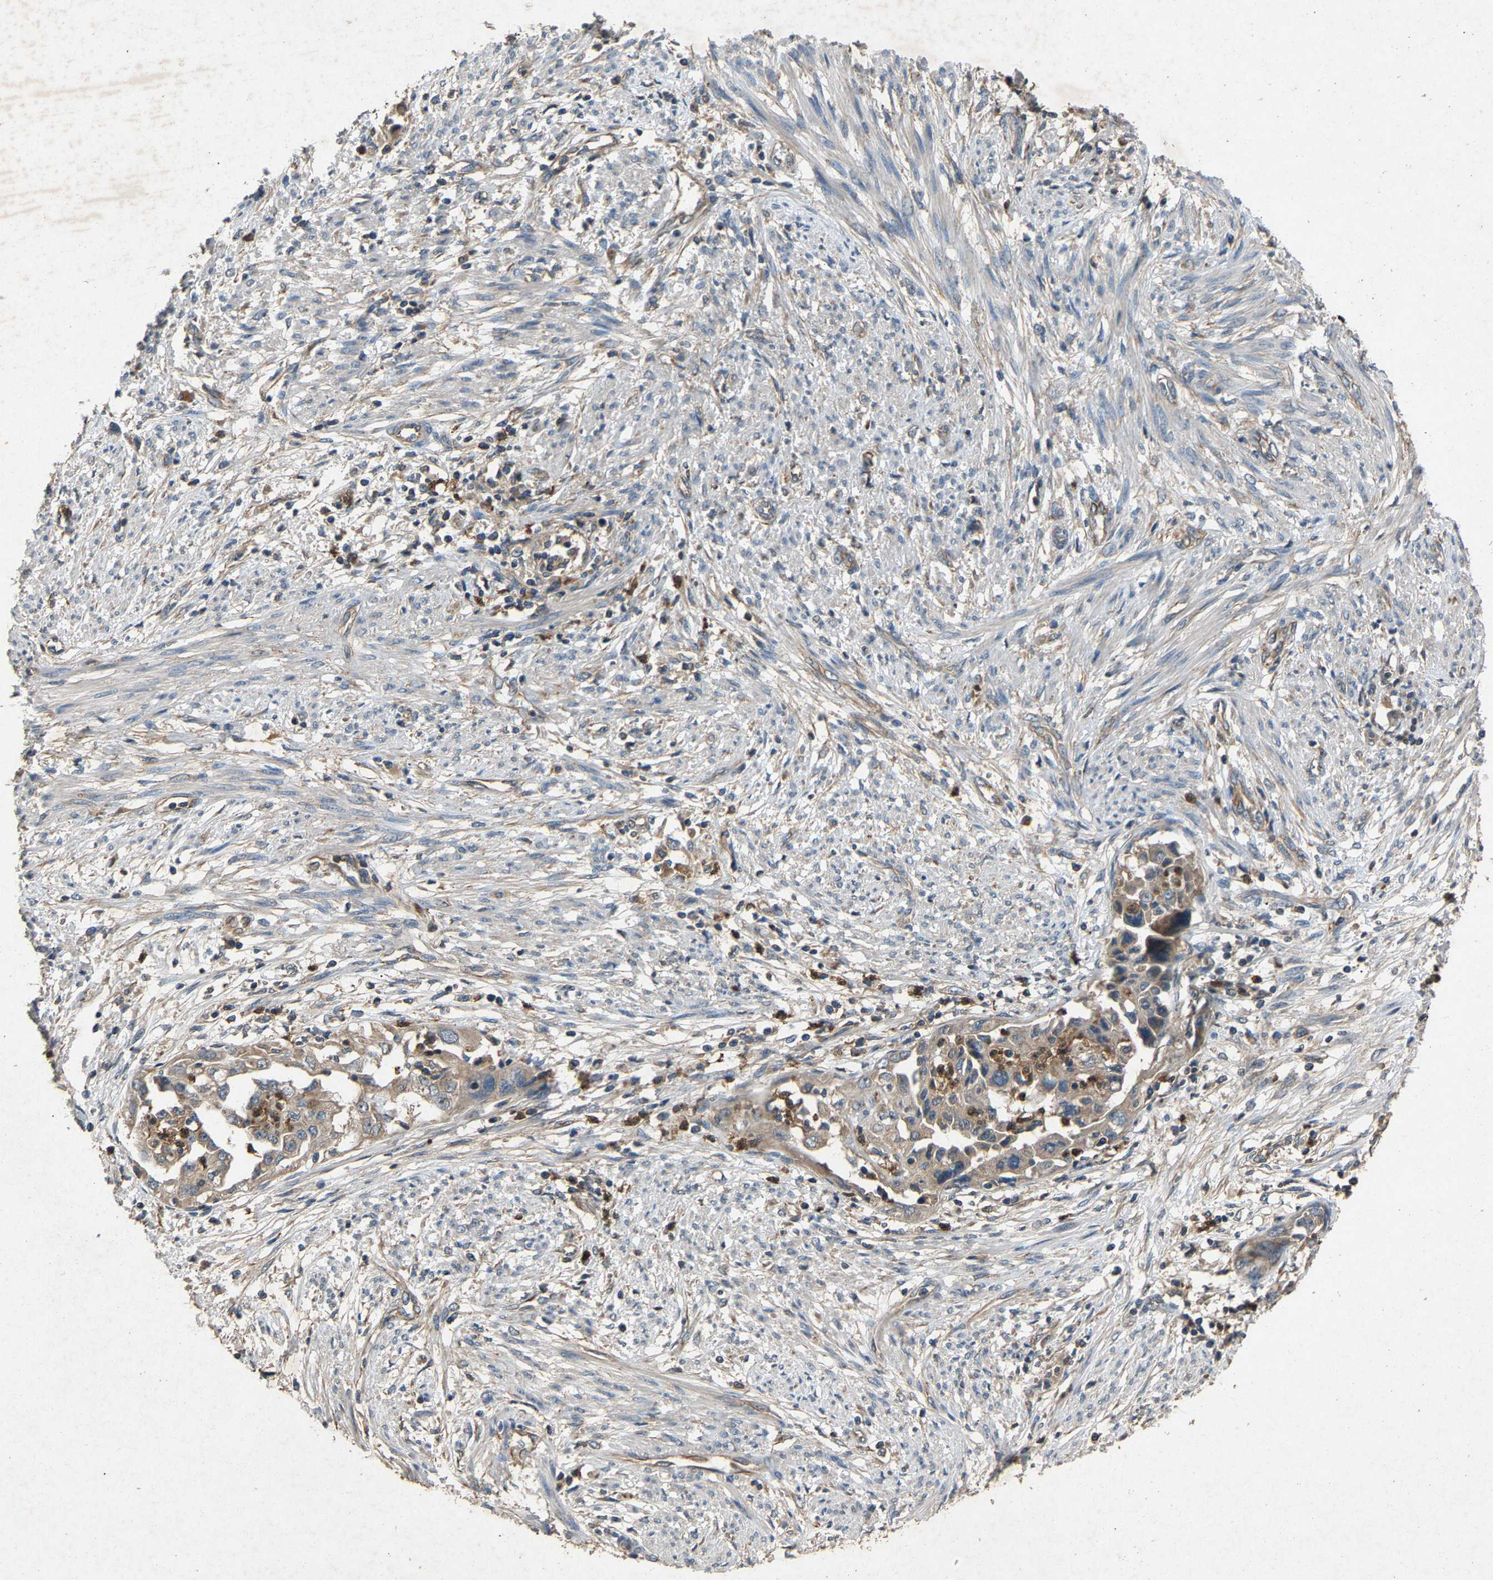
{"staining": {"intensity": "weak", "quantity": ">75%", "location": "cytoplasmic/membranous"}, "tissue": "endometrial cancer", "cell_type": "Tumor cells", "image_type": "cancer", "snomed": [{"axis": "morphology", "description": "Adenocarcinoma, NOS"}, {"axis": "topography", "description": "Endometrium"}], "caption": "A micrograph of endometrial cancer stained for a protein demonstrates weak cytoplasmic/membranous brown staining in tumor cells.", "gene": "PPID", "patient": {"sex": "female", "age": 85}}